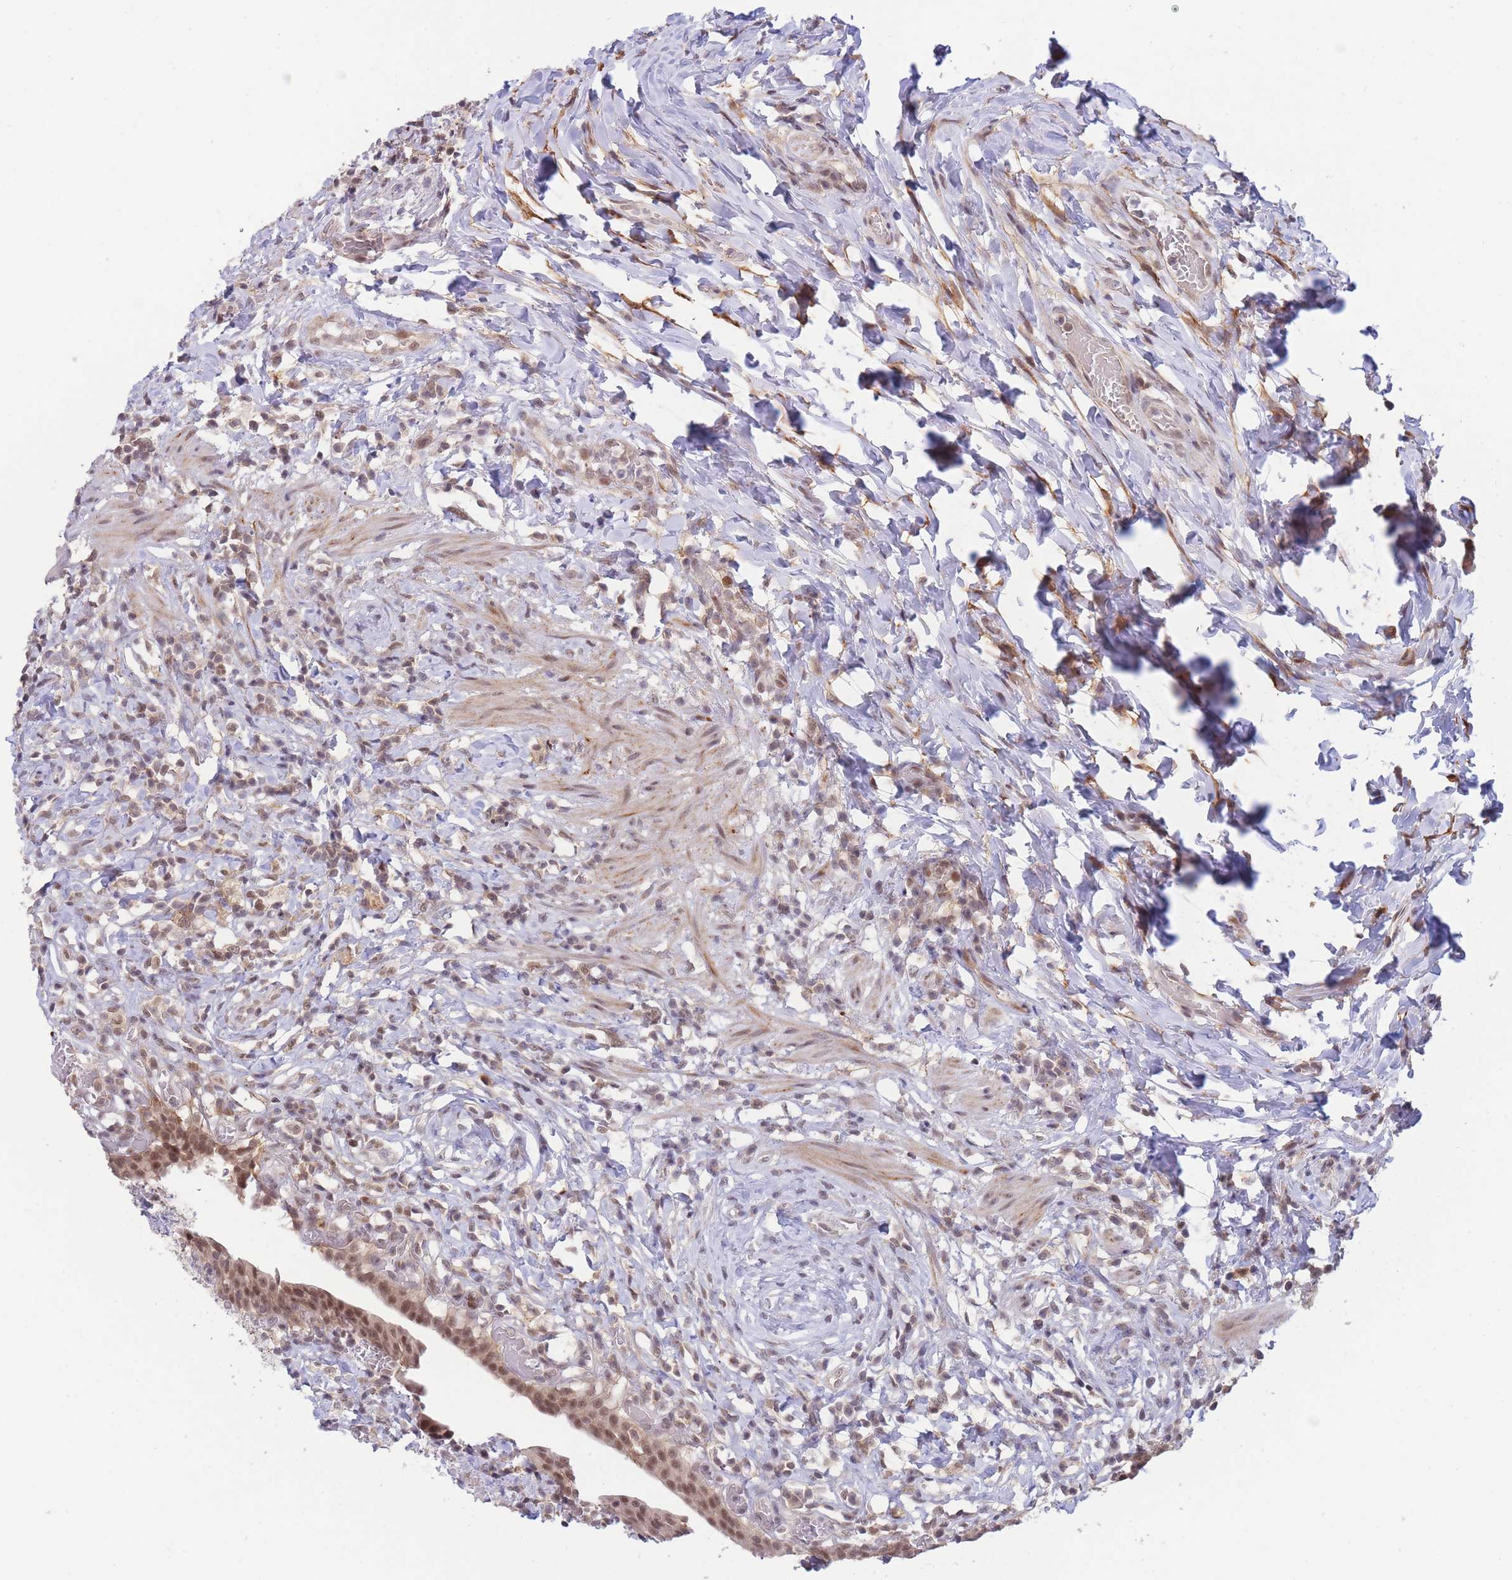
{"staining": {"intensity": "moderate", "quantity": ">75%", "location": "cytoplasmic/membranous,nuclear"}, "tissue": "urinary bladder", "cell_type": "Urothelial cells", "image_type": "normal", "snomed": [{"axis": "morphology", "description": "Normal tissue, NOS"}, {"axis": "morphology", "description": "Inflammation, NOS"}, {"axis": "topography", "description": "Urinary bladder"}], "caption": "Protein staining of benign urinary bladder shows moderate cytoplasmic/membranous,nuclear staining in approximately >75% of urothelial cells. (Brightfield microscopy of DAB IHC at high magnification).", "gene": "BOD1L1", "patient": {"sex": "male", "age": 64}}